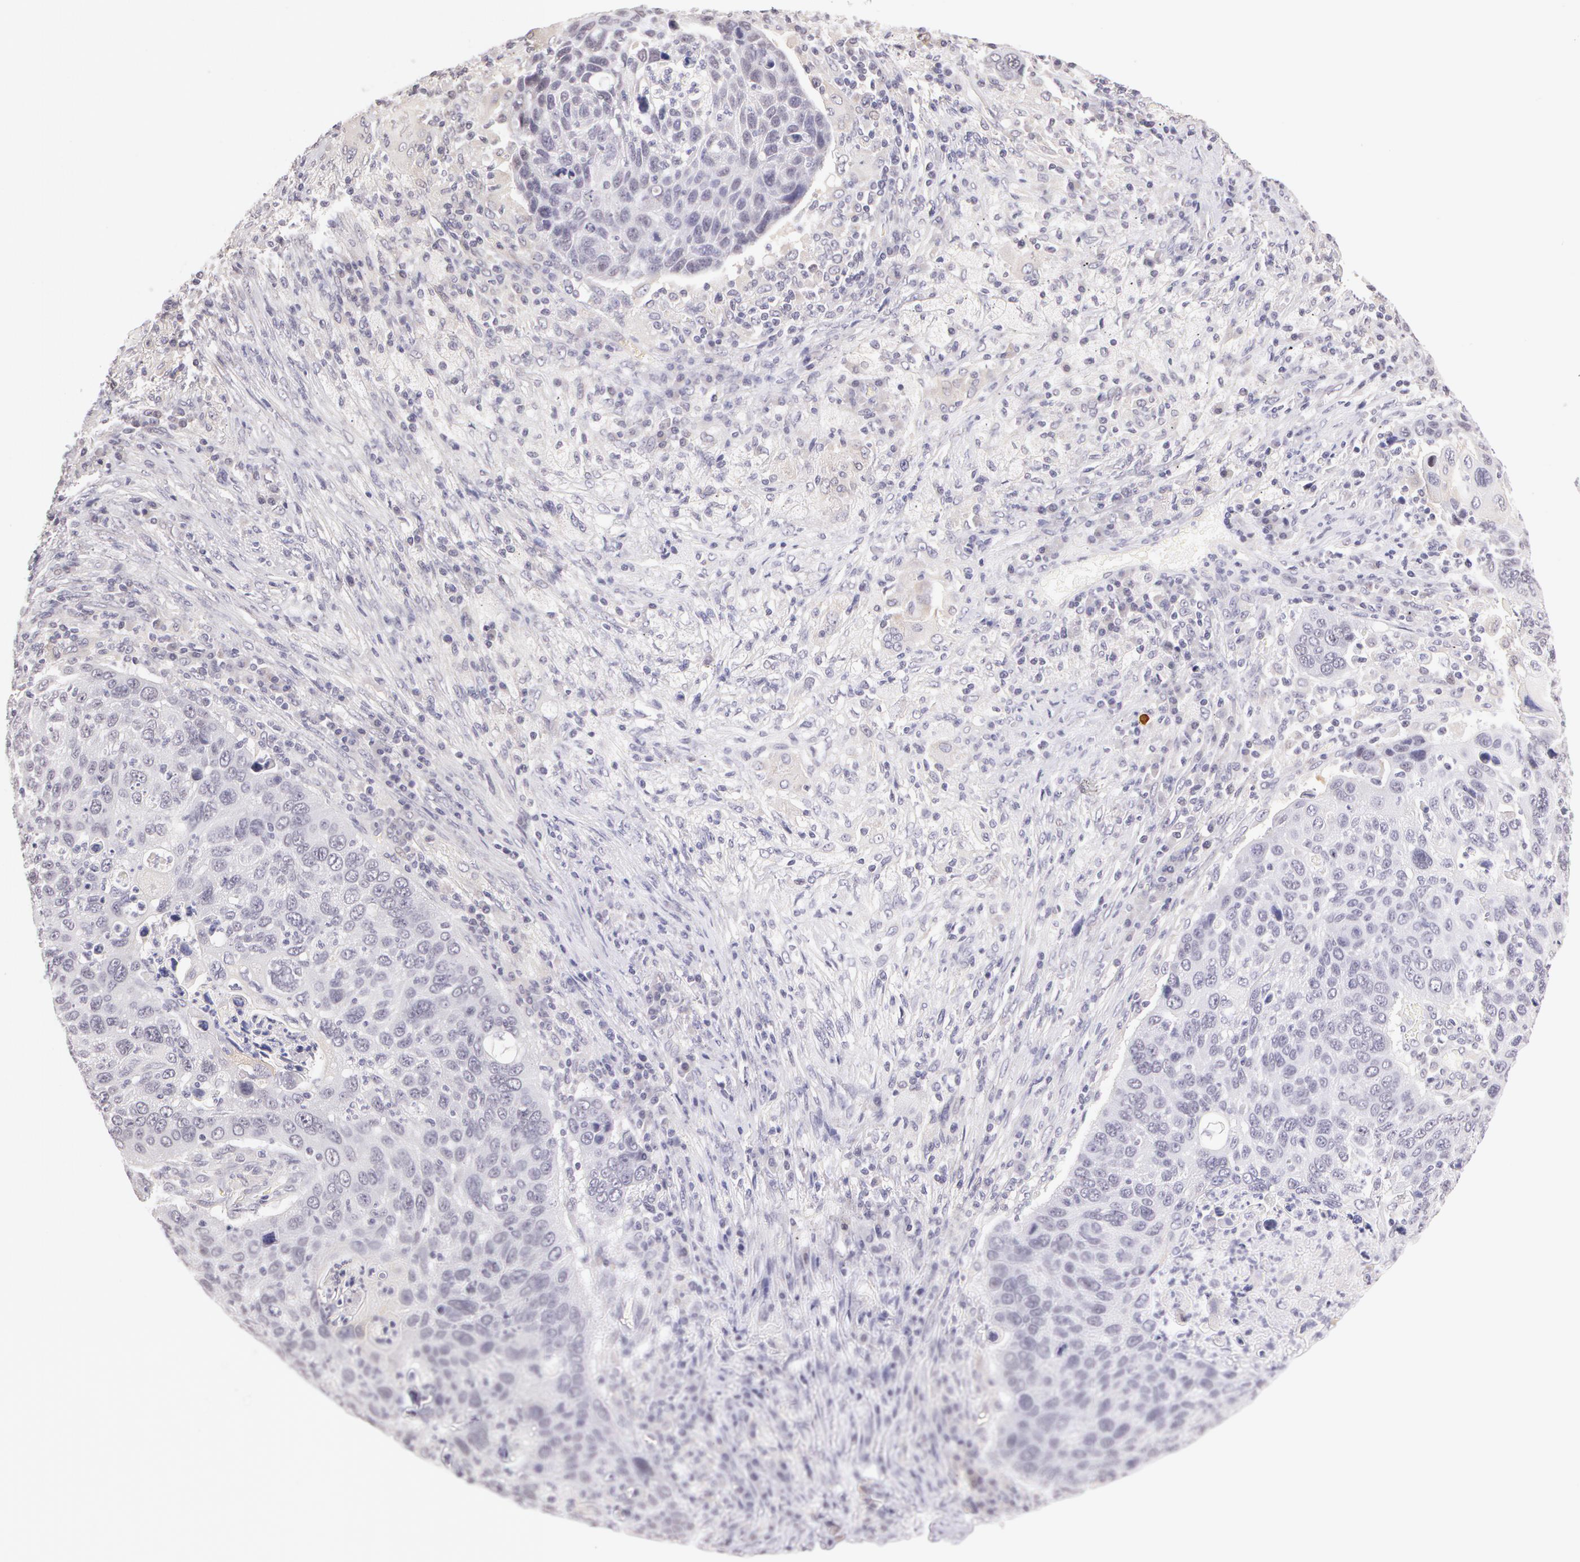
{"staining": {"intensity": "negative", "quantity": "none", "location": "none"}, "tissue": "lung cancer", "cell_type": "Tumor cells", "image_type": "cancer", "snomed": [{"axis": "morphology", "description": "Squamous cell carcinoma, NOS"}, {"axis": "topography", "description": "Lung"}], "caption": "DAB immunohistochemical staining of lung cancer displays no significant positivity in tumor cells.", "gene": "ZNF597", "patient": {"sex": "male", "age": 68}}